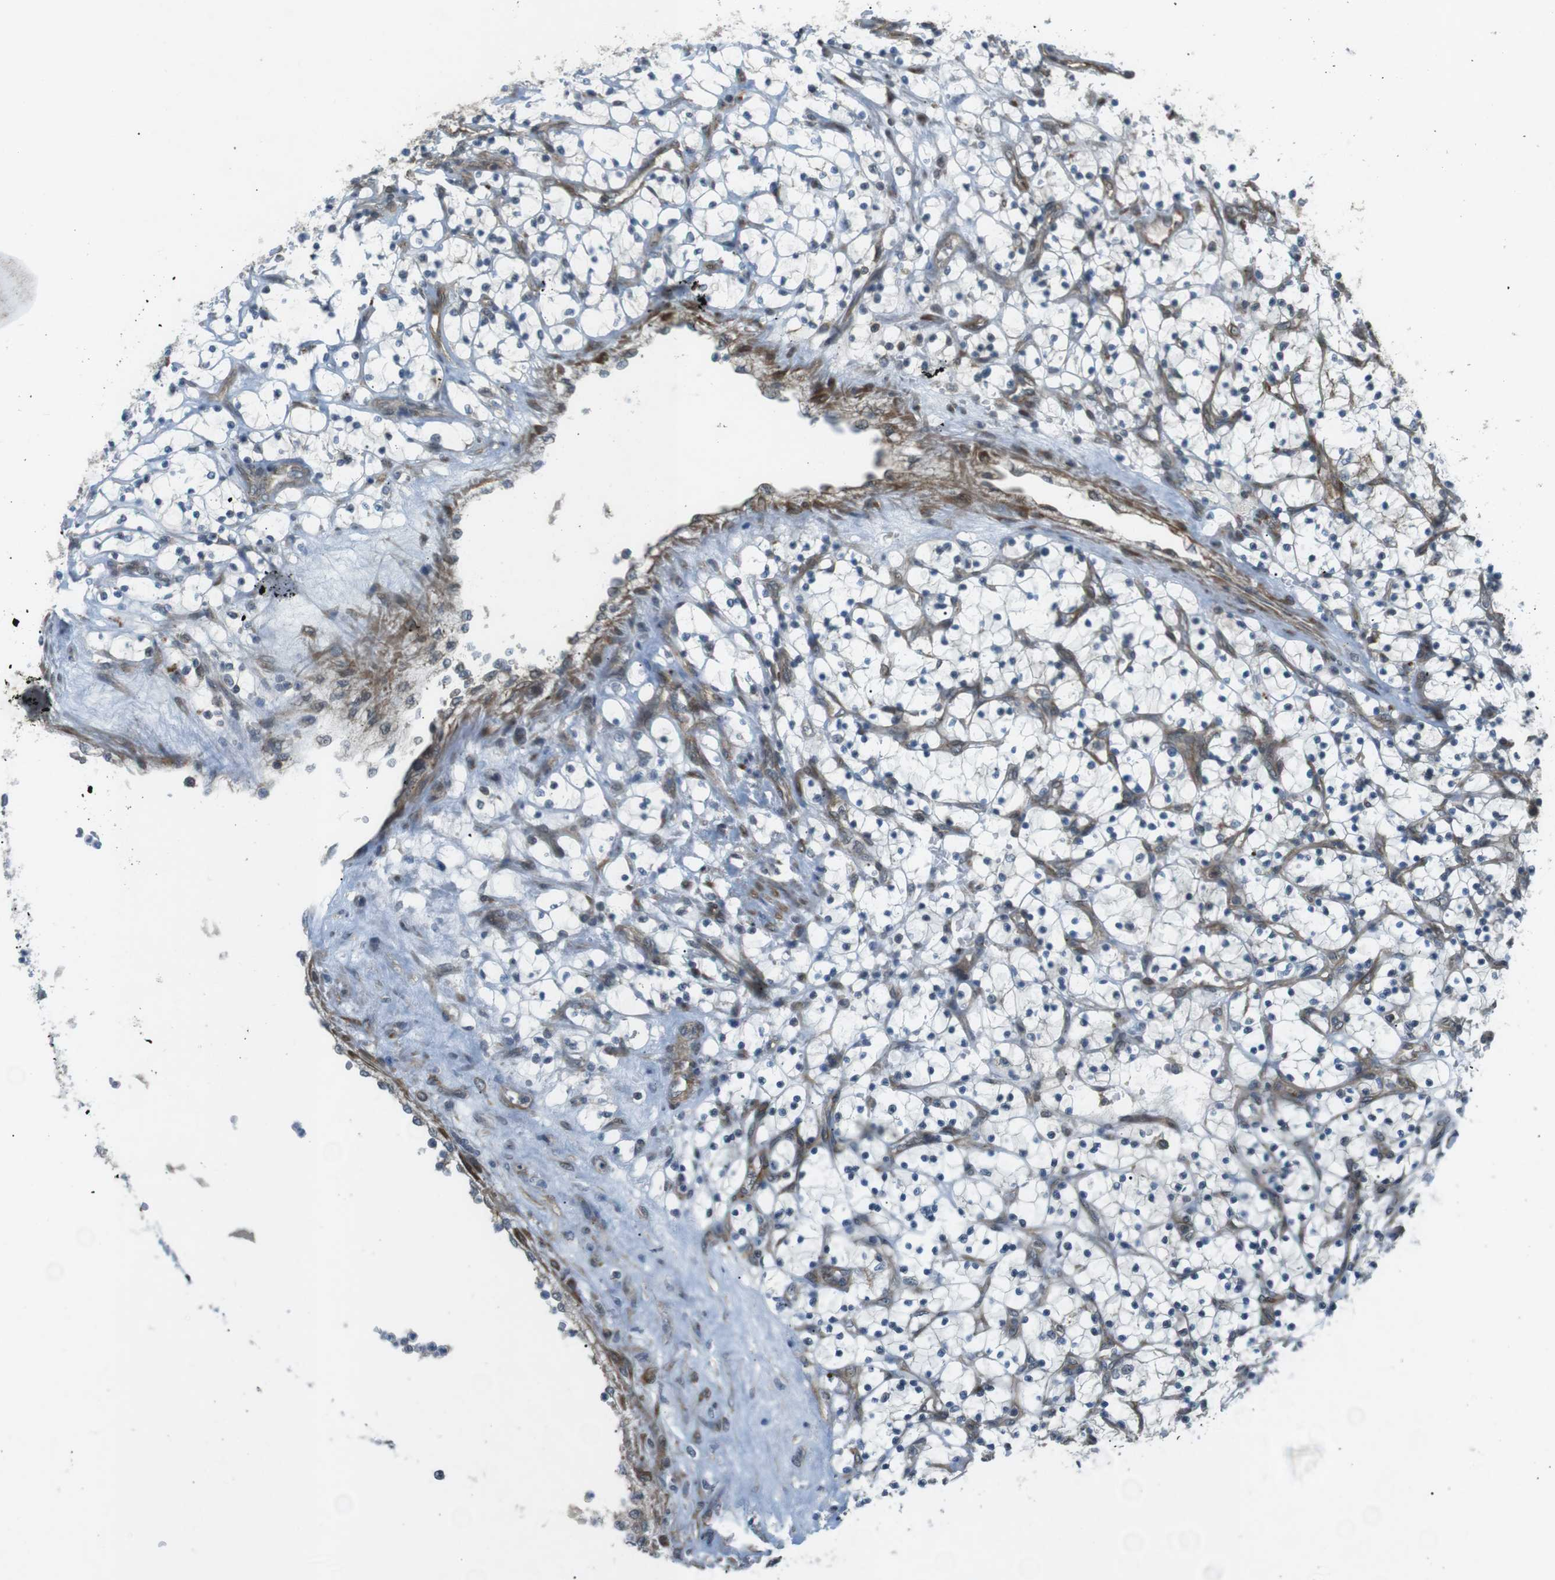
{"staining": {"intensity": "weak", "quantity": "25%-75%", "location": "cytoplasmic/membranous"}, "tissue": "renal cancer", "cell_type": "Tumor cells", "image_type": "cancer", "snomed": [{"axis": "morphology", "description": "Adenocarcinoma, NOS"}, {"axis": "topography", "description": "Kidney"}], "caption": "A high-resolution image shows immunohistochemistry staining of adenocarcinoma (renal), which reveals weak cytoplasmic/membranous staining in approximately 25%-75% of tumor cells. (brown staining indicates protein expression, while blue staining denotes nuclei).", "gene": "KANK2", "patient": {"sex": "female", "age": 69}}